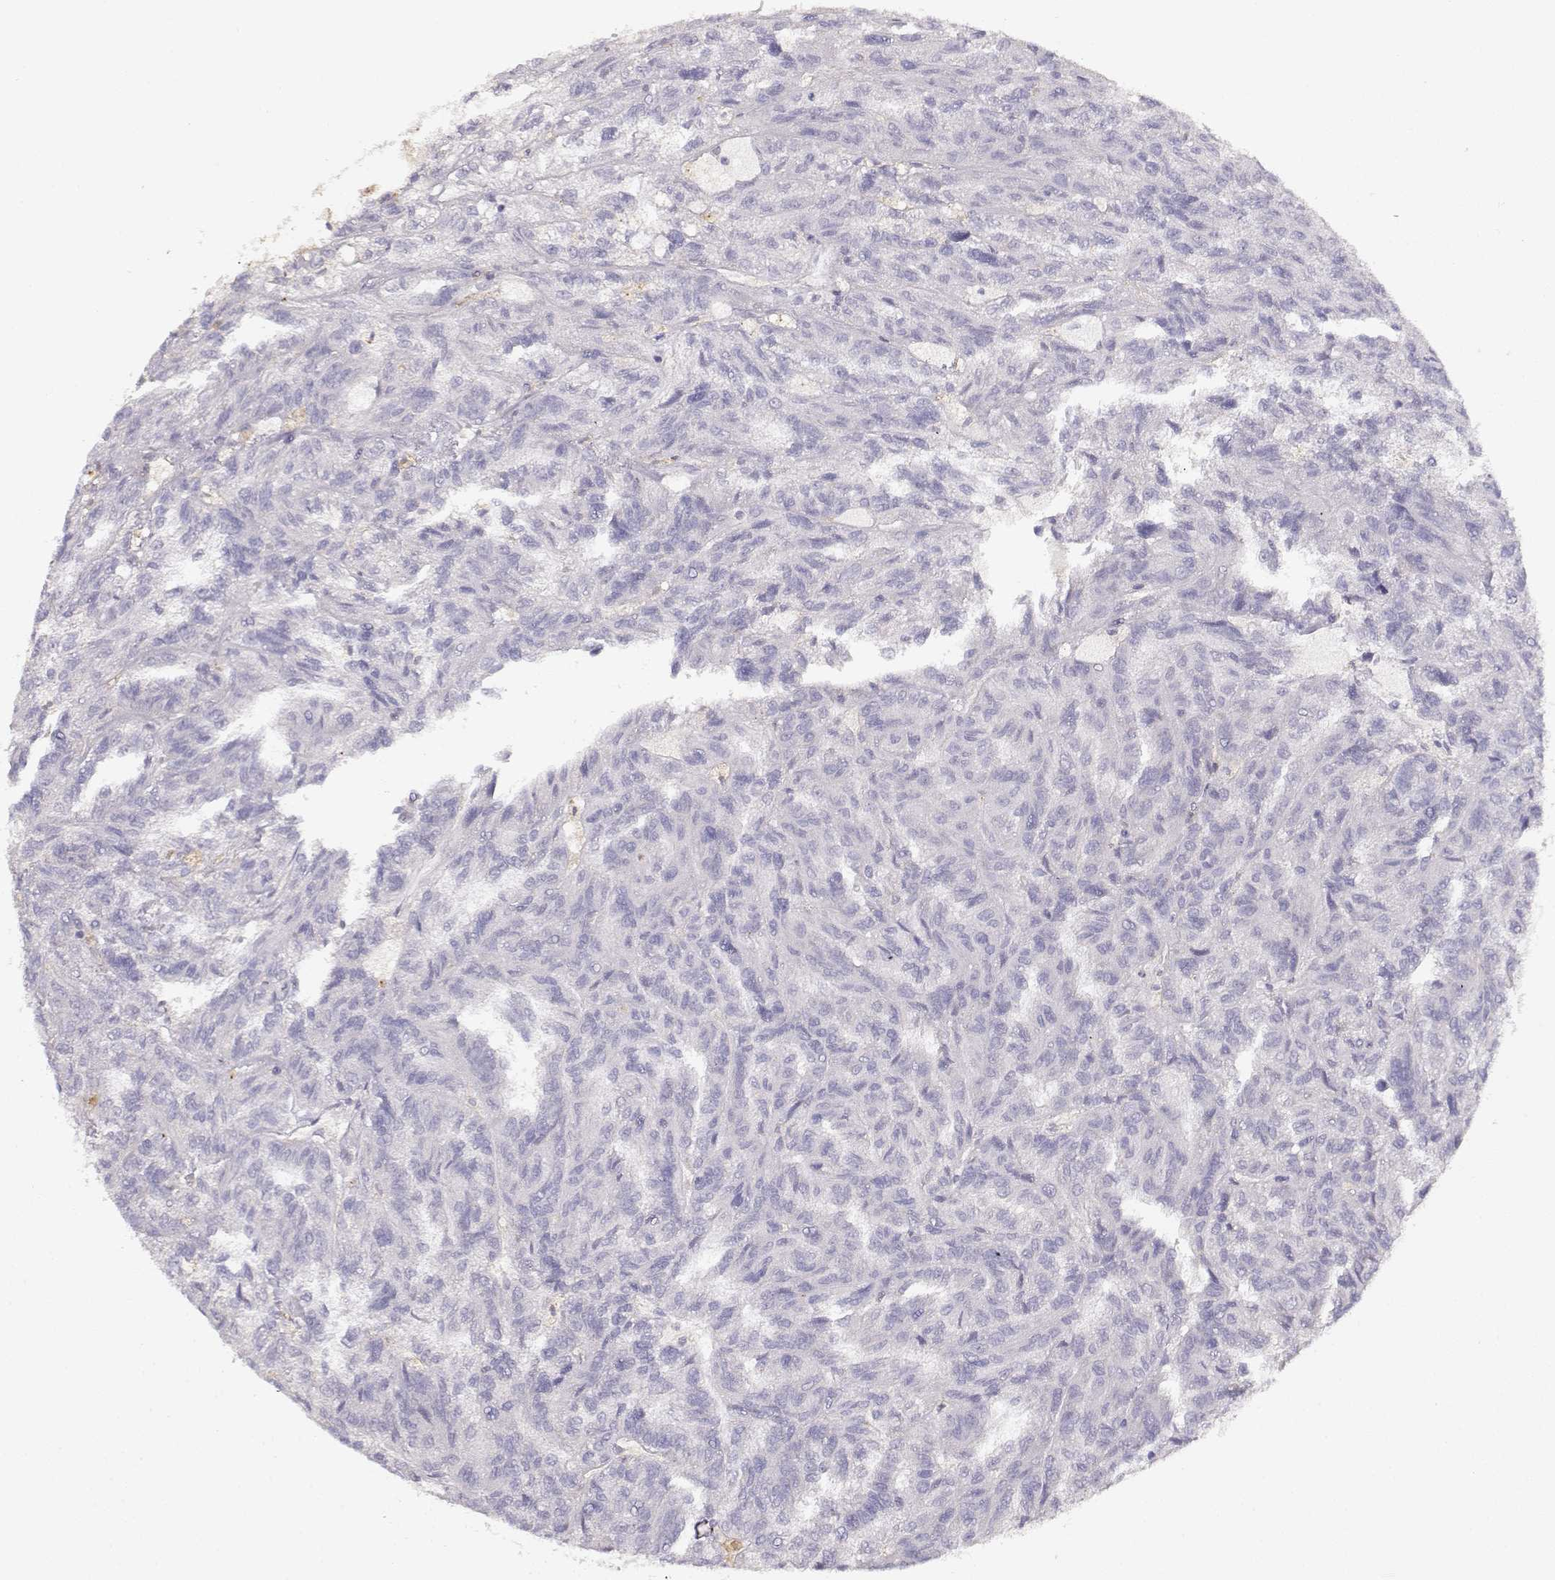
{"staining": {"intensity": "negative", "quantity": "none", "location": "none"}, "tissue": "renal cancer", "cell_type": "Tumor cells", "image_type": "cancer", "snomed": [{"axis": "morphology", "description": "Adenocarcinoma, NOS"}, {"axis": "topography", "description": "Kidney"}], "caption": "This is an immunohistochemistry (IHC) micrograph of renal adenocarcinoma. There is no positivity in tumor cells.", "gene": "VAV1", "patient": {"sex": "male", "age": 79}}